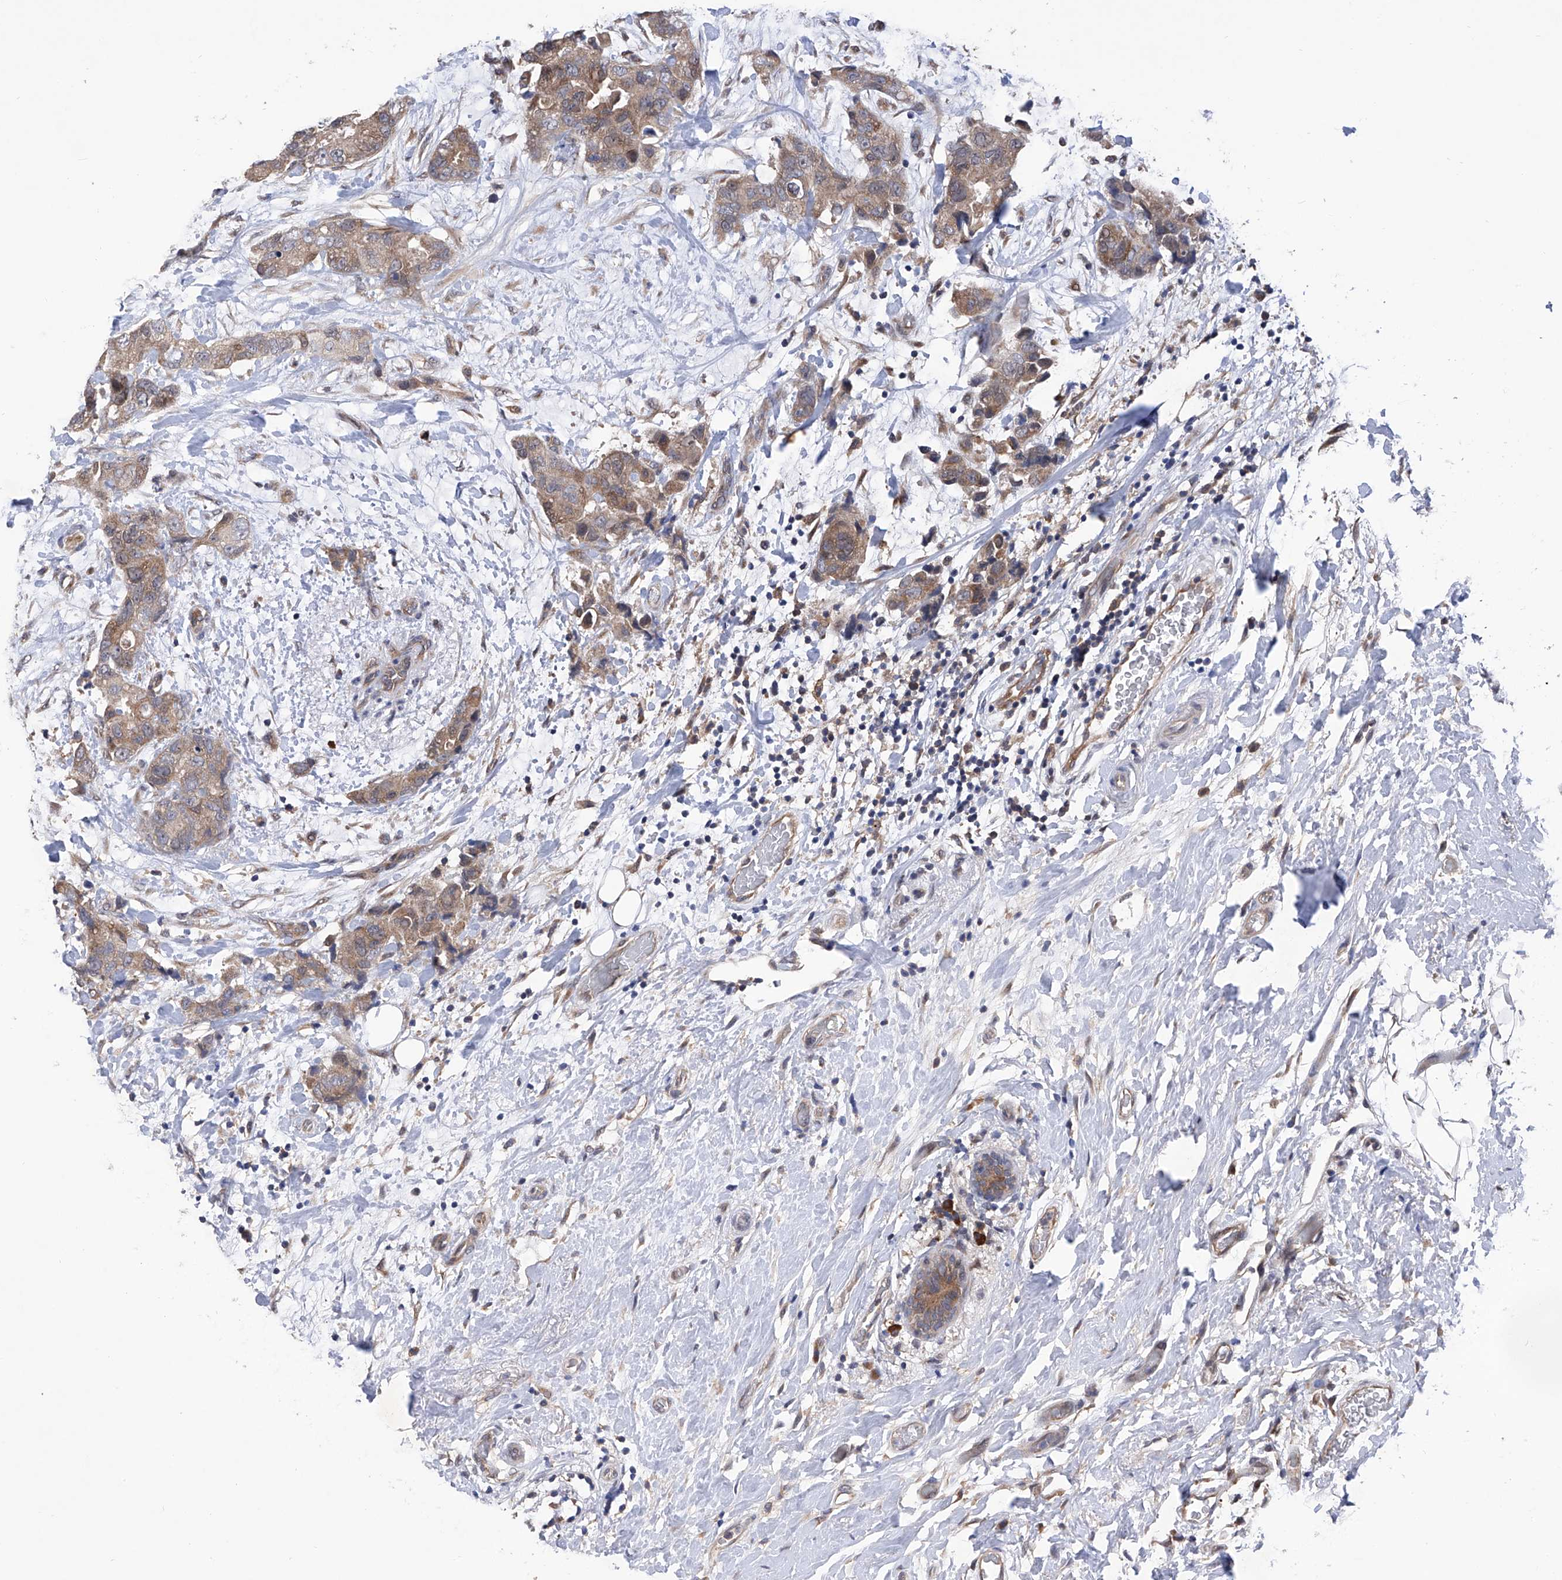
{"staining": {"intensity": "moderate", "quantity": ">75%", "location": "cytoplasmic/membranous"}, "tissue": "breast cancer", "cell_type": "Tumor cells", "image_type": "cancer", "snomed": [{"axis": "morphology", "description": "Duct carcinoma"}, {"axis": "topography", "description": "Breast"}], "caption": "Tumor cells demonstrate medium levels of moderate cytoplasmic/membranous staining in approximately >75% of cells in infiltrating ductal carcinoma (breast).", "gene": "USP45", "patient": {"sex": "female", "age": 62}}